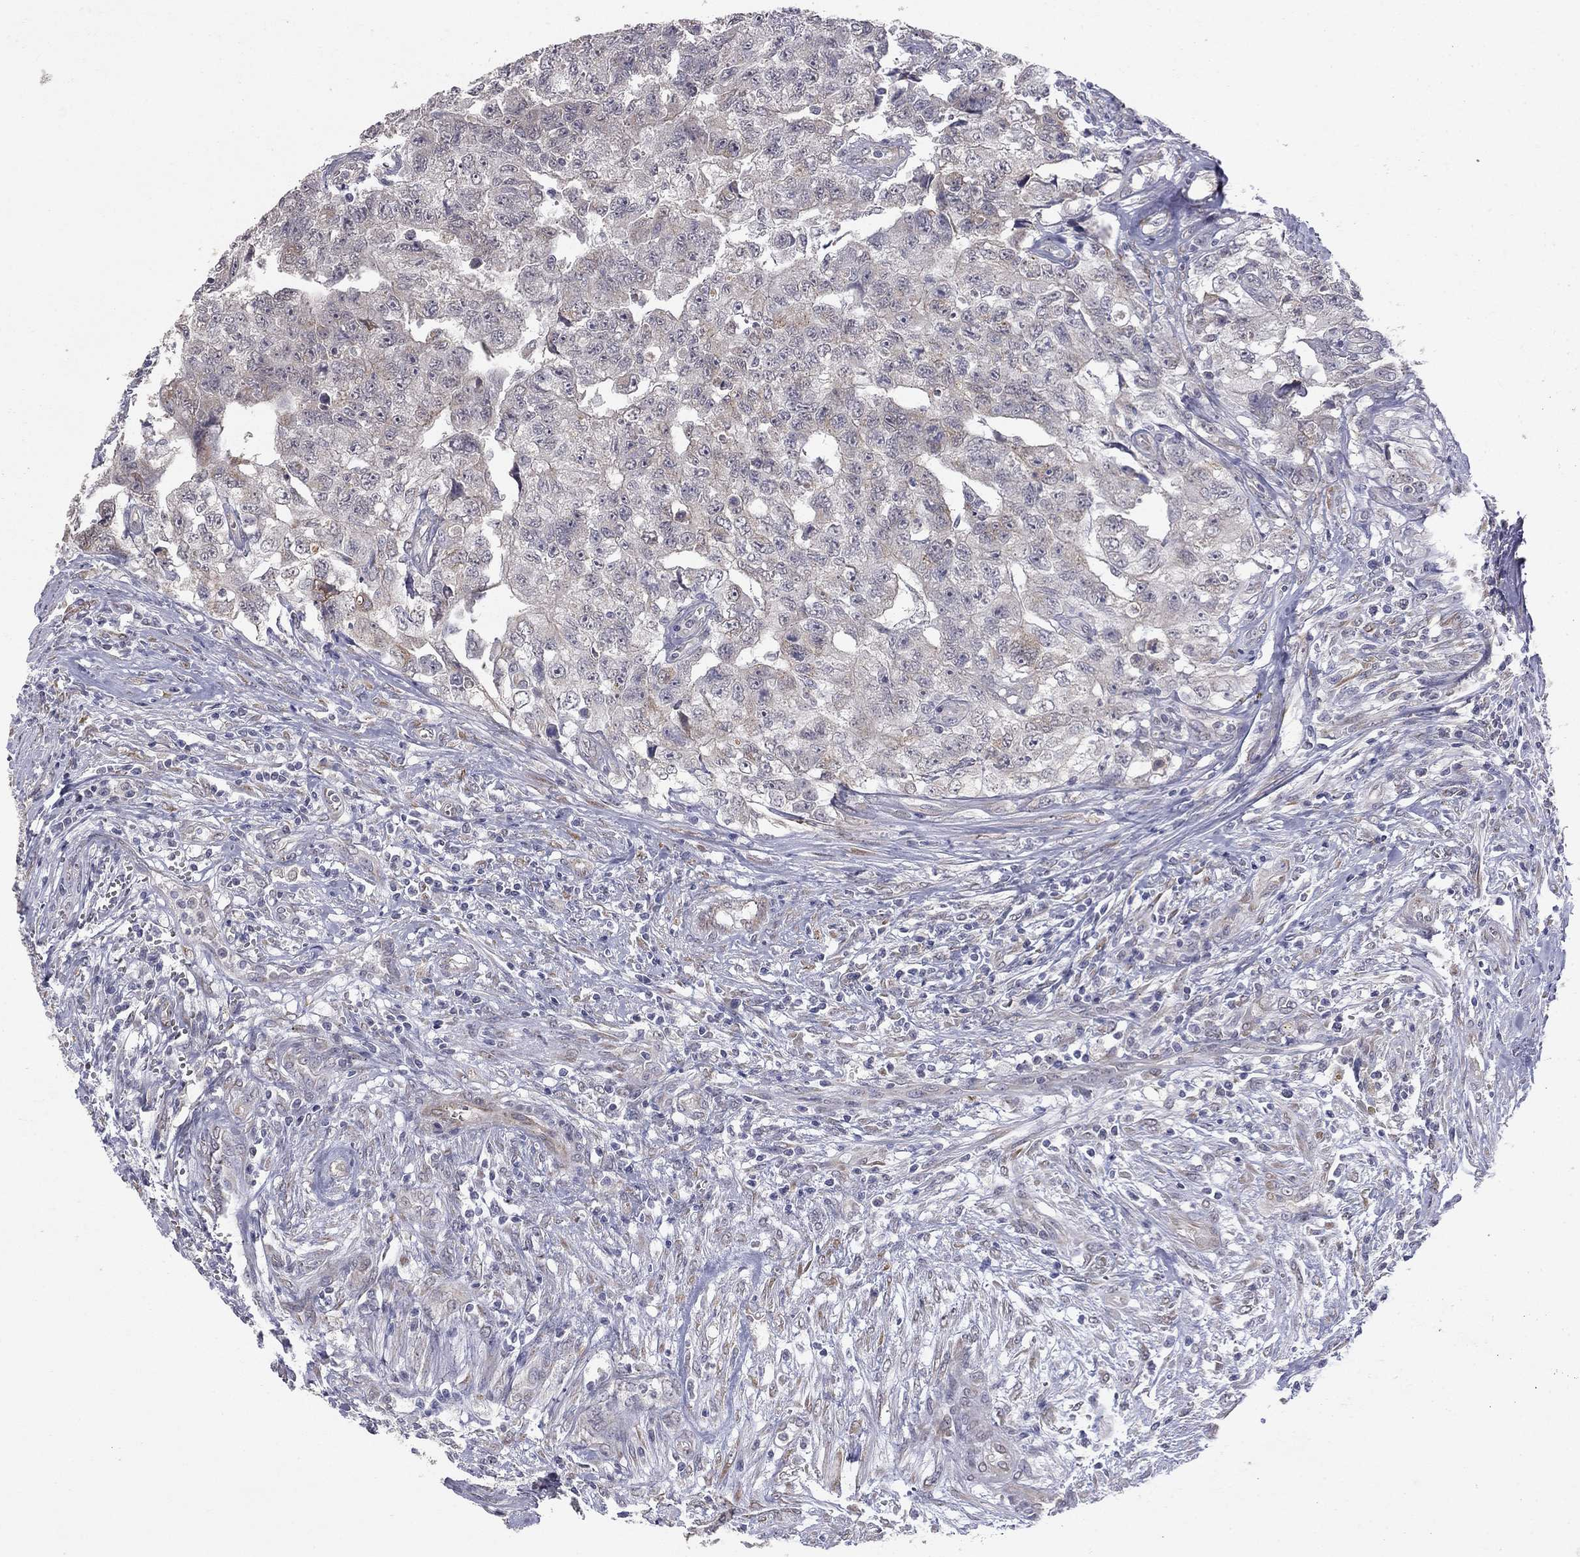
{"staining": {"intensity": "weak", "quantity": "<25%", "location": "cytoplasmic/membranous"}, "tissue": "testis cancer", "cell_type": "Tumor cells", "image_type": "cancer", "snomed": [{"axis": "morphology", "description": "Carcinoma, Embryonal, NOS"}, {"axis": "topography", "description": "Testis"}], "caption": "Testis cancer (embryonal carcinoma) was stained to show a protein in brown. There is no significant positivity in tumor cells. Brightfield microscopy of IHC stained with DAB (3,3'-diaminobenzidine) (brown) and hematoxylin (blue), captured at high magnification.", "gene": "PRRT2", "patient": {"sex": "male", "age": 24}}